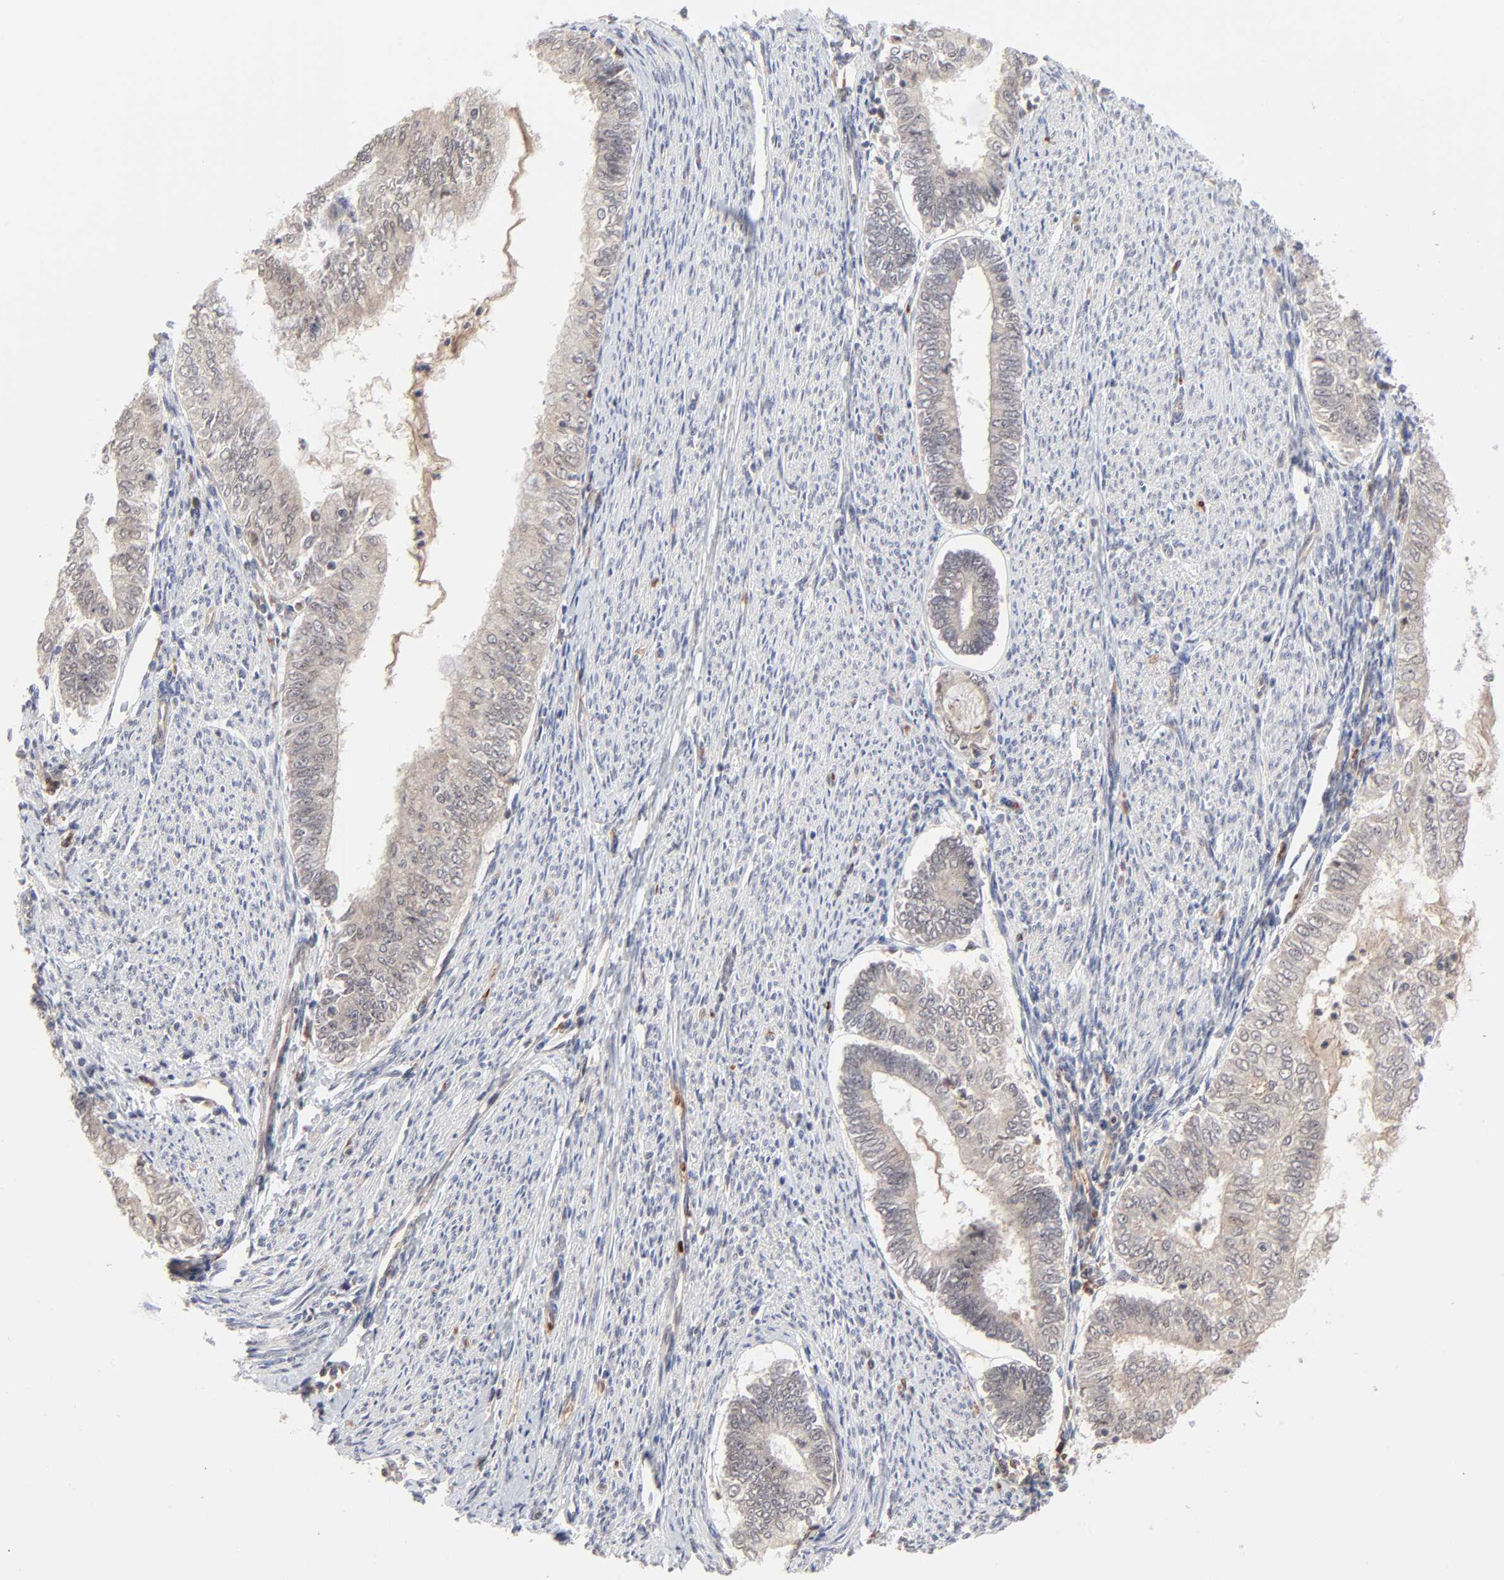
{"staining": {"intensity": "weak", "quantity": ">75%", "location": "cytoplasmic/membranous"}, "tissue": "endometrial cancer", "cell_type": "Tumor cells", "image_type": "cancer", "snomed": [{"axis": "morphology", "description": "Adenocarcinoma, NOS"}, {"axis": "topography", "description": "Endometrium"}], "caption": "Immunohistochemical staining of human adenocarcinoma (endometrial) displays weak cytoplasmic/membranous protein staining in about >75% of tumor cells.", "gene": "CASP10", "patient": {"sex": "female", "age": 66}}